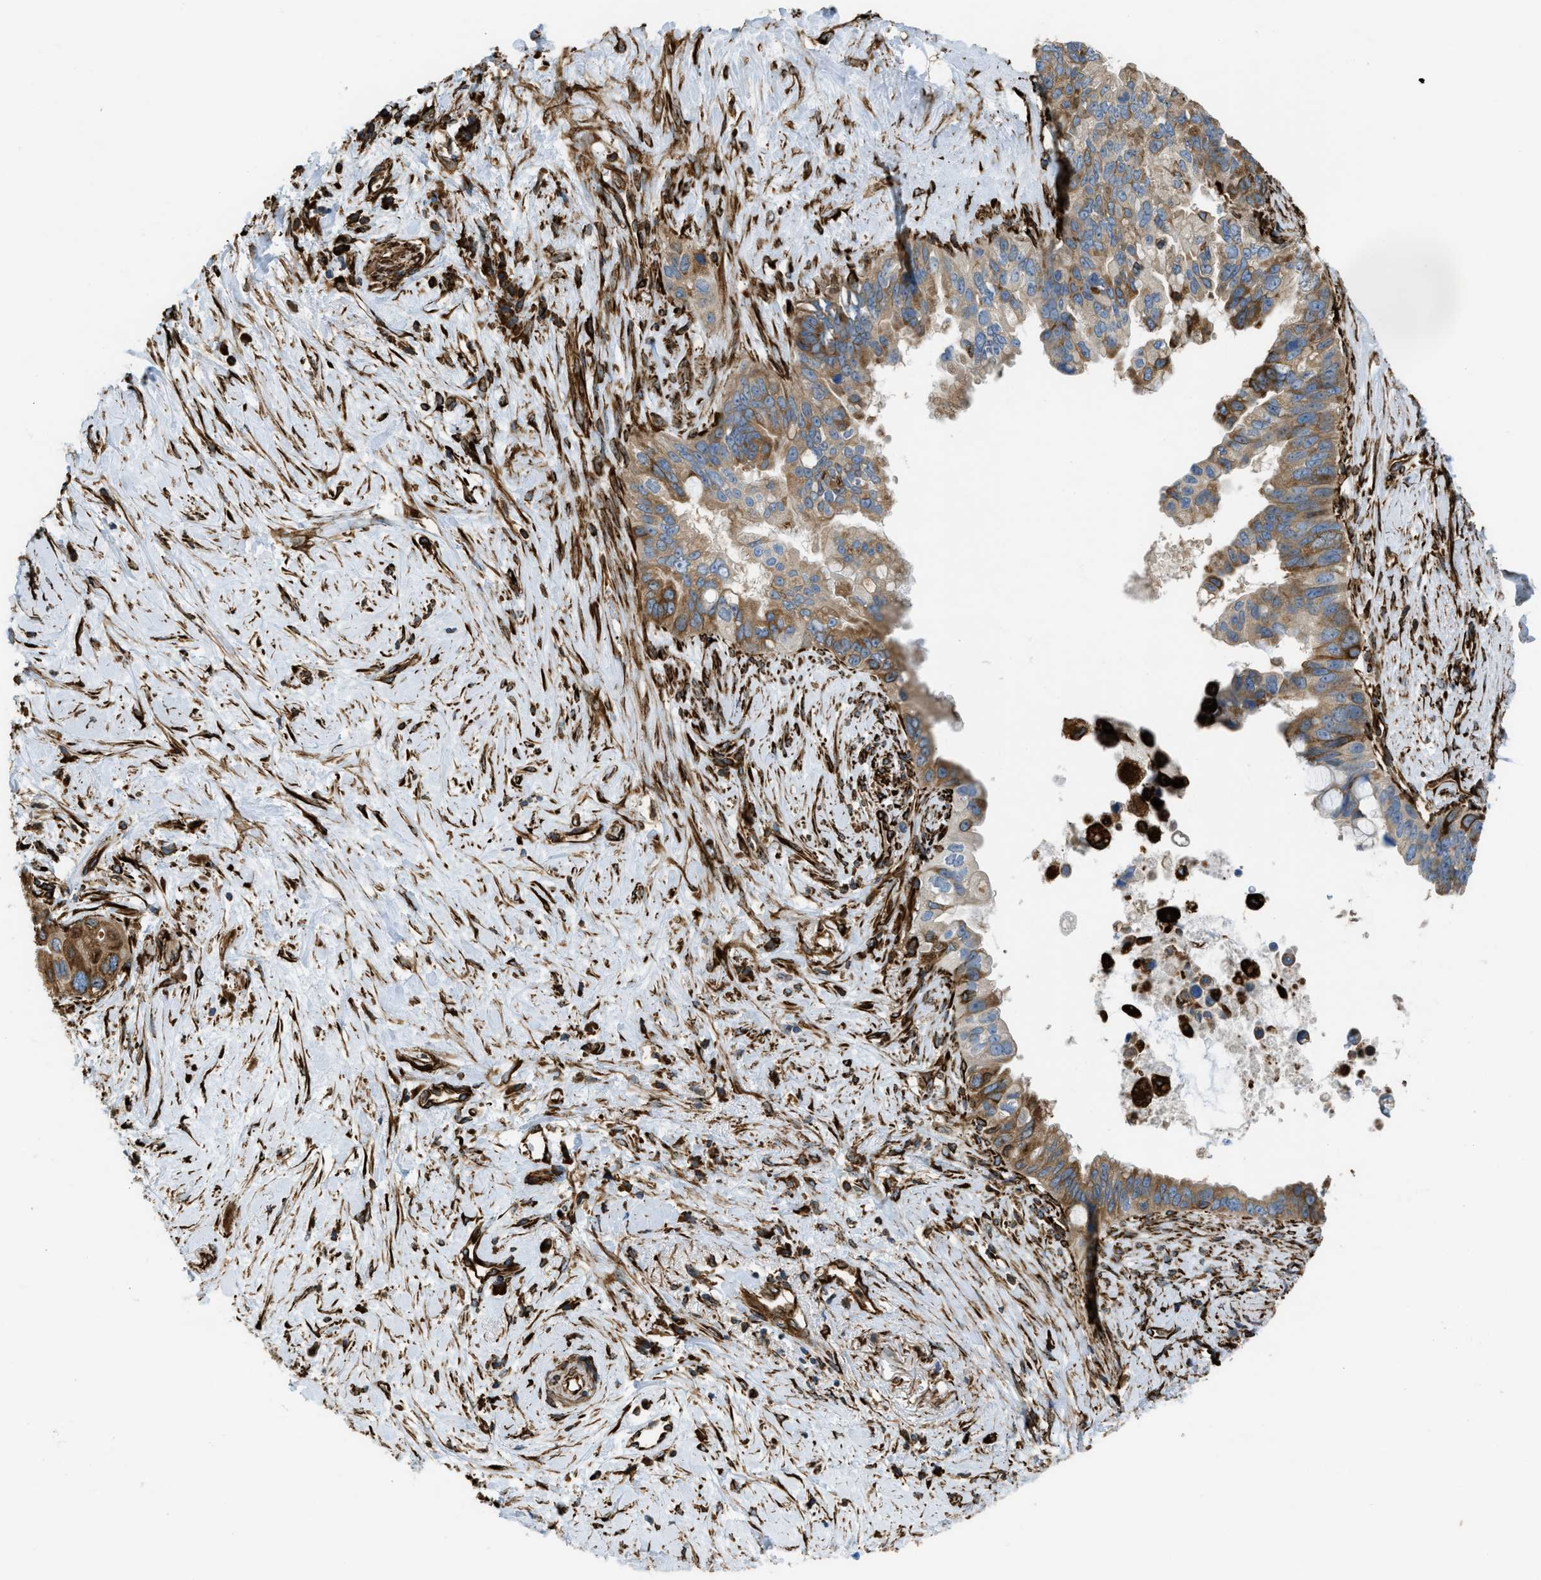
{"staining": {"intensity": "moderate", "quantity": ">75%", "location": "cytoplasmic/membranous"}, "tissue": "pancreatic cancer", "cell_type": "Tumor cells", "image_type": "cancer", "snomed": [{"axis": "morphology", "description": "Adenocarcinoma, NOS"}, {"axis": "topography", "description": "Pancreas"}], "caption": "The immunohistochemical stain labels moderate cytoplasmic/membranous positivity in tumor cells of pancreatic cancer (adenocarcinoma) tissue.", "gene": "BEX3", "patient": {"sex": "female", "age": 56}}